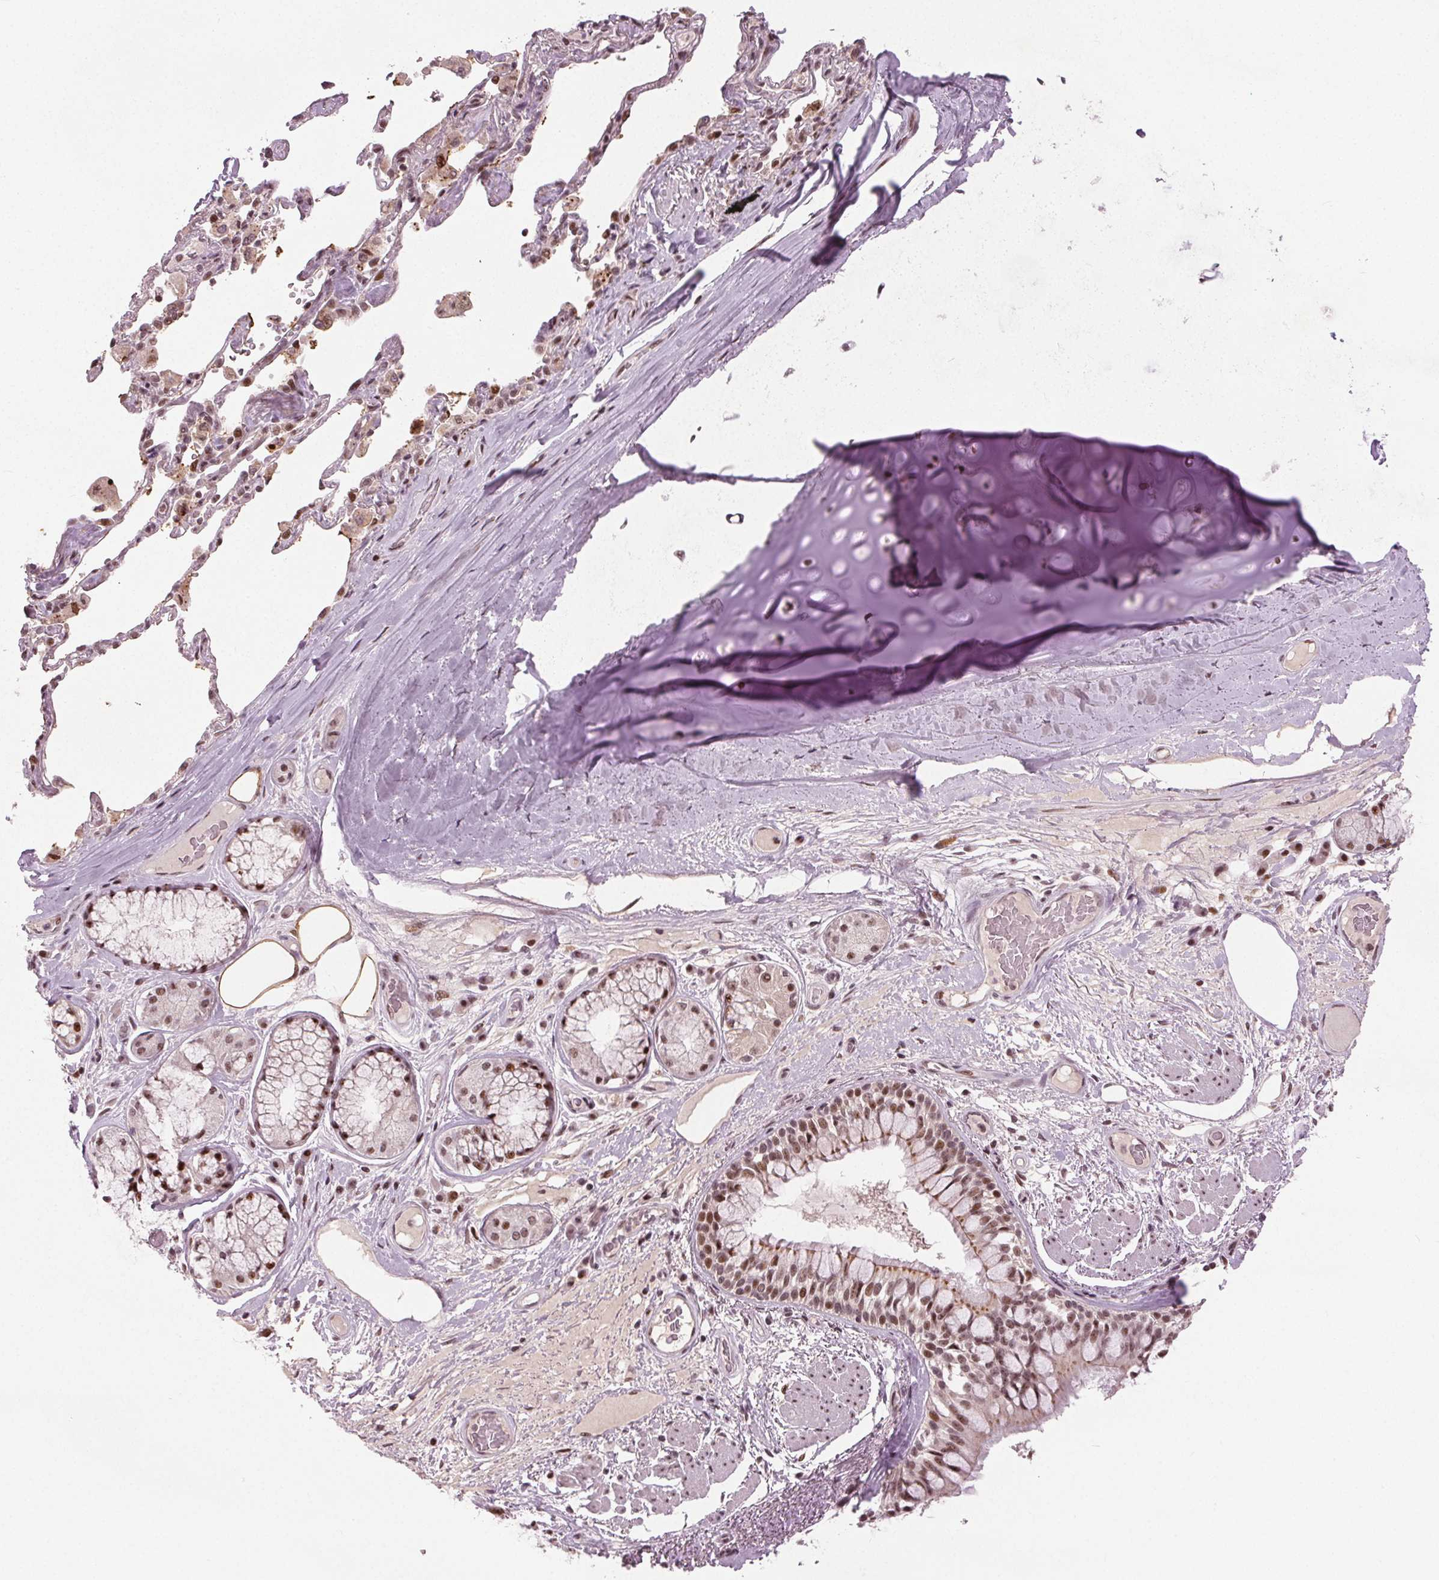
{"staining": {"intensity": "moderate", "quantity": ">75%", "location": "cytoplasmic/membranous,nuclear"}, "tissue": "adipose tissue", "cell_type": "Adipocytes", "image_type": "normal", "snomed": [{"axis": "morphology", "description": "Normal tissue, NOS"}, {"axis": "topography", "description": "Cartilage tissue"}, {"axis": "topography", "description": "Bronchus"}], "caption": "Immunohistochemistry staining of normal adipose tissue, which displays medium levels of moderate cytoplasmic/membranous,nuclear positivity in approximately >75% of adipocytes indicating moderate cytoplasmic/membranous,nuclear protein expression. The staining was performed using DAB (3,3'-diaminobenzidine) (brown) for protein detection and nuclei were counterstained in hematoxylin (blue).", "gene": "TTC34", "patient": {"sex": "male", "age": 64}}